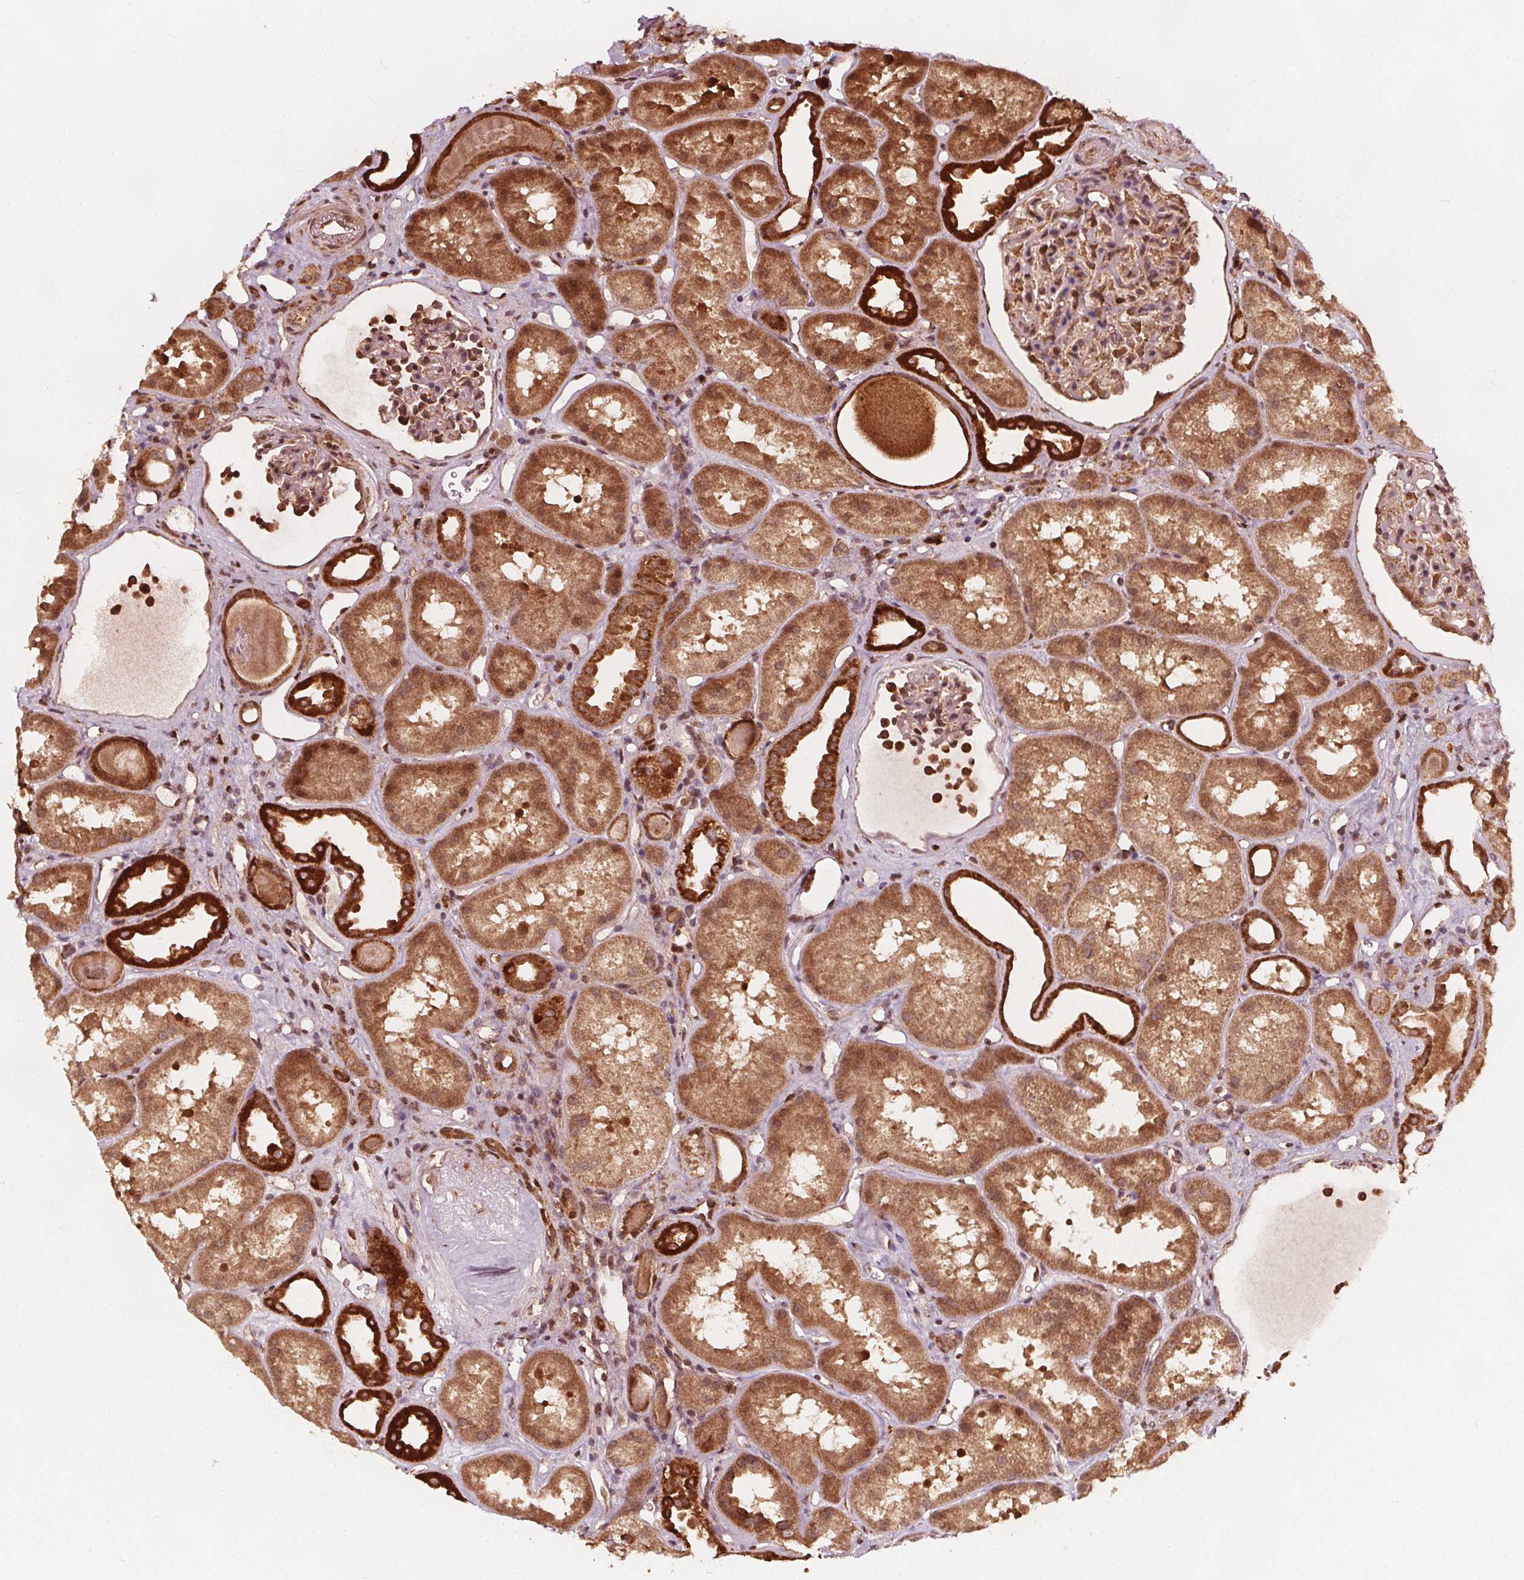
{"staining": {"intensity": "moderate", "quantity": ">75%", "location": "cytoplasmic/membranous,nuclear"}, "tissue": "kidney", "cell_type": "Cells in glomeruli", "image_type": "normal", "snomed": [{"axis": "morphology", "description": "Normal tissue, NOS"}, {"axis": "topography", "description": "Kidney"}], "caption": "IHC (DAB (3,3'-diaminobenzidine)) staining of benign kidney displays moderate cytoplasmic/membranous,nuclear protein staining in about >75% of cells in glomeruli.", "gene": "AIP", "patient": {"sex": "male", "age": 61}}